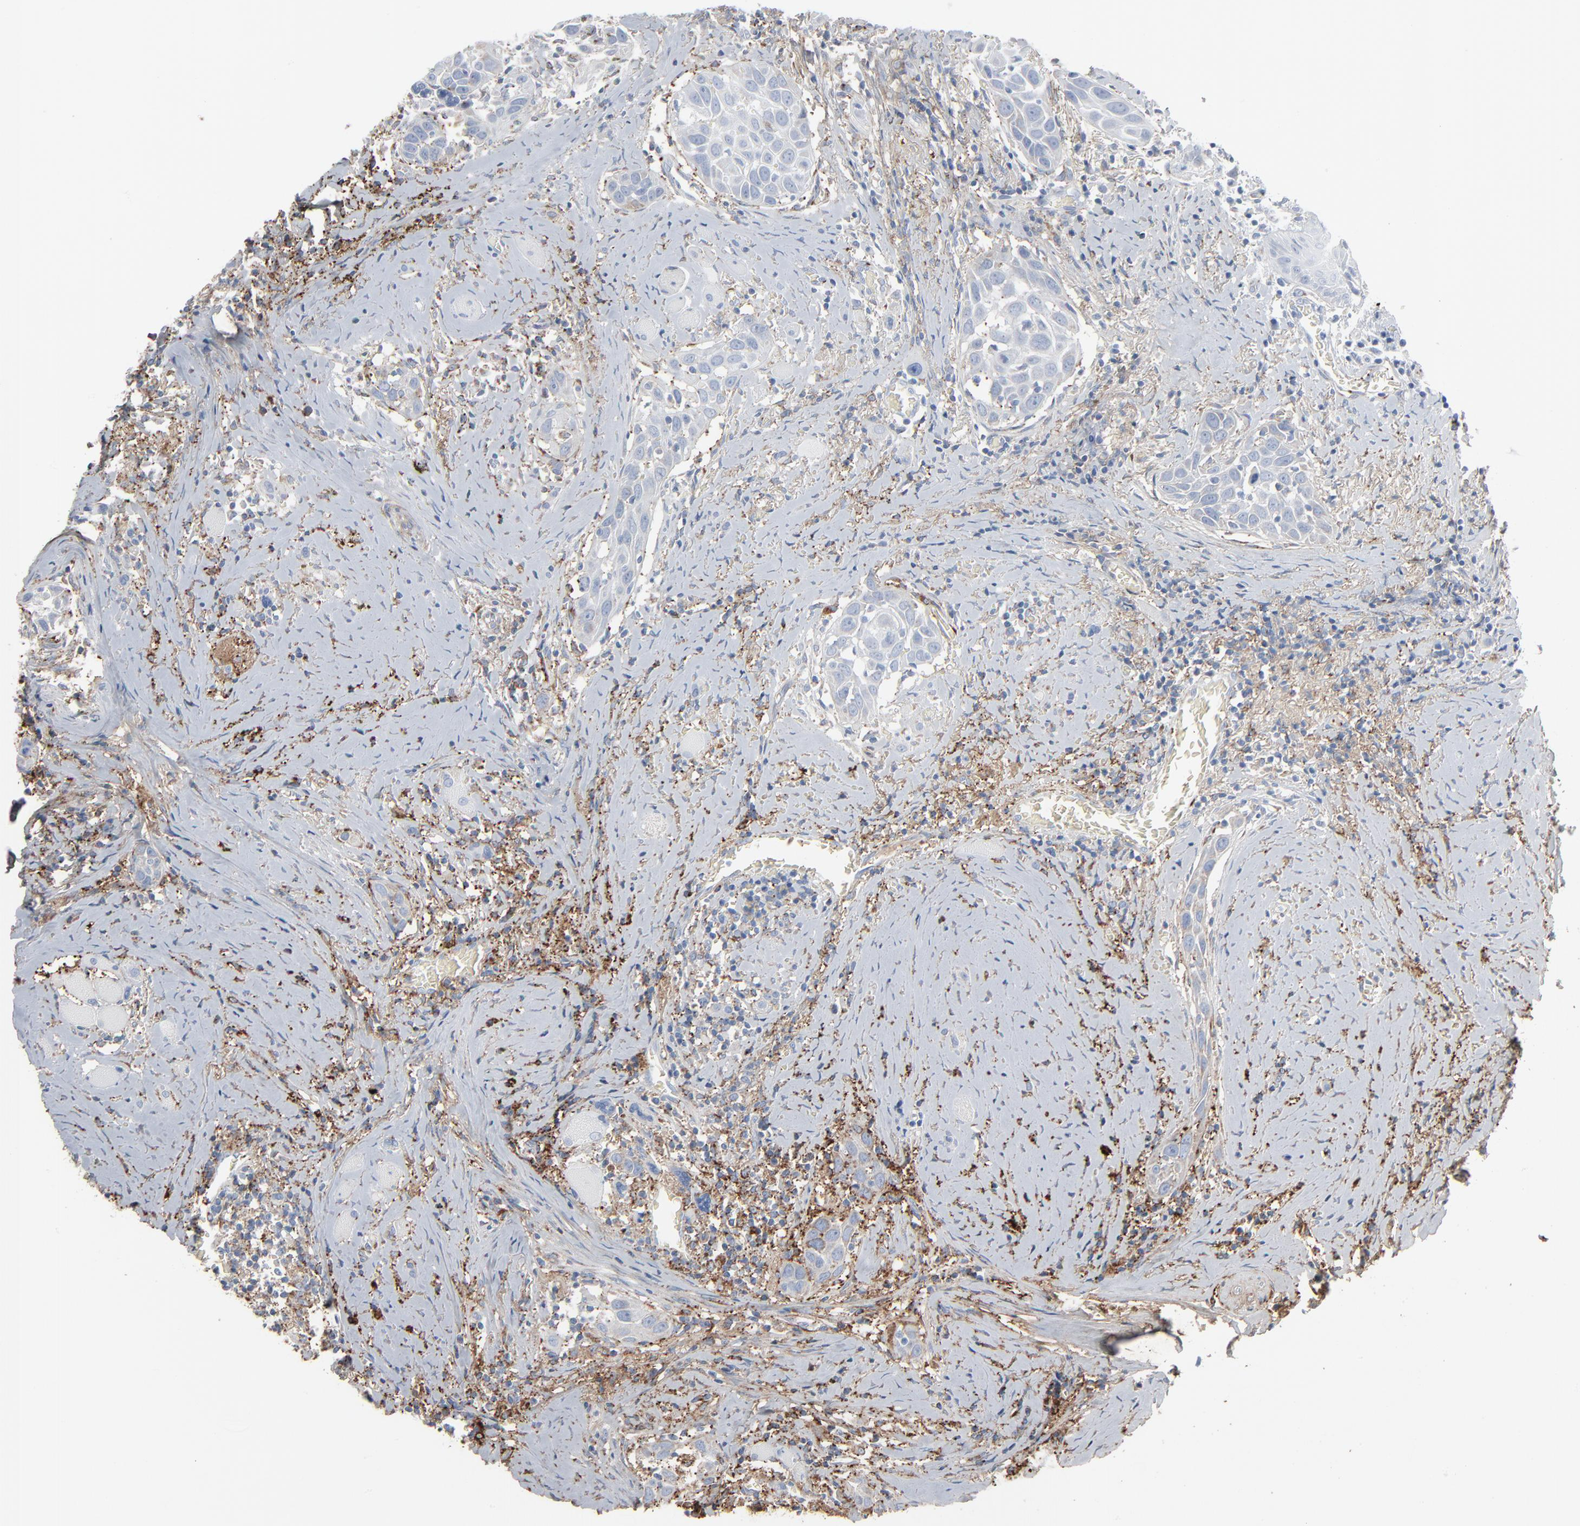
{"staining": {"intensity": "negative", "quantity": "none", "location": "none"}, "tissue": "head and neck cancer", "cell_type": "Tumor cells", "image_type": "cancer", "snomed": [{"axis": "morphology", "description": "Squamous cell carcinoma, NOS"}, {"axis": "topography", "description": "Oral tissue"}, {"axis": "topography", "description": "Head-Neck"}], "caption": "Tumor cells show no significant staining in squamous cell carcinoma (head and neck). (Brightfield microscopy of DAB immunohistochemistry (IHC) at high magnification).", "gene": "BGN", "patient": {"sex": "female", "age": 50}}